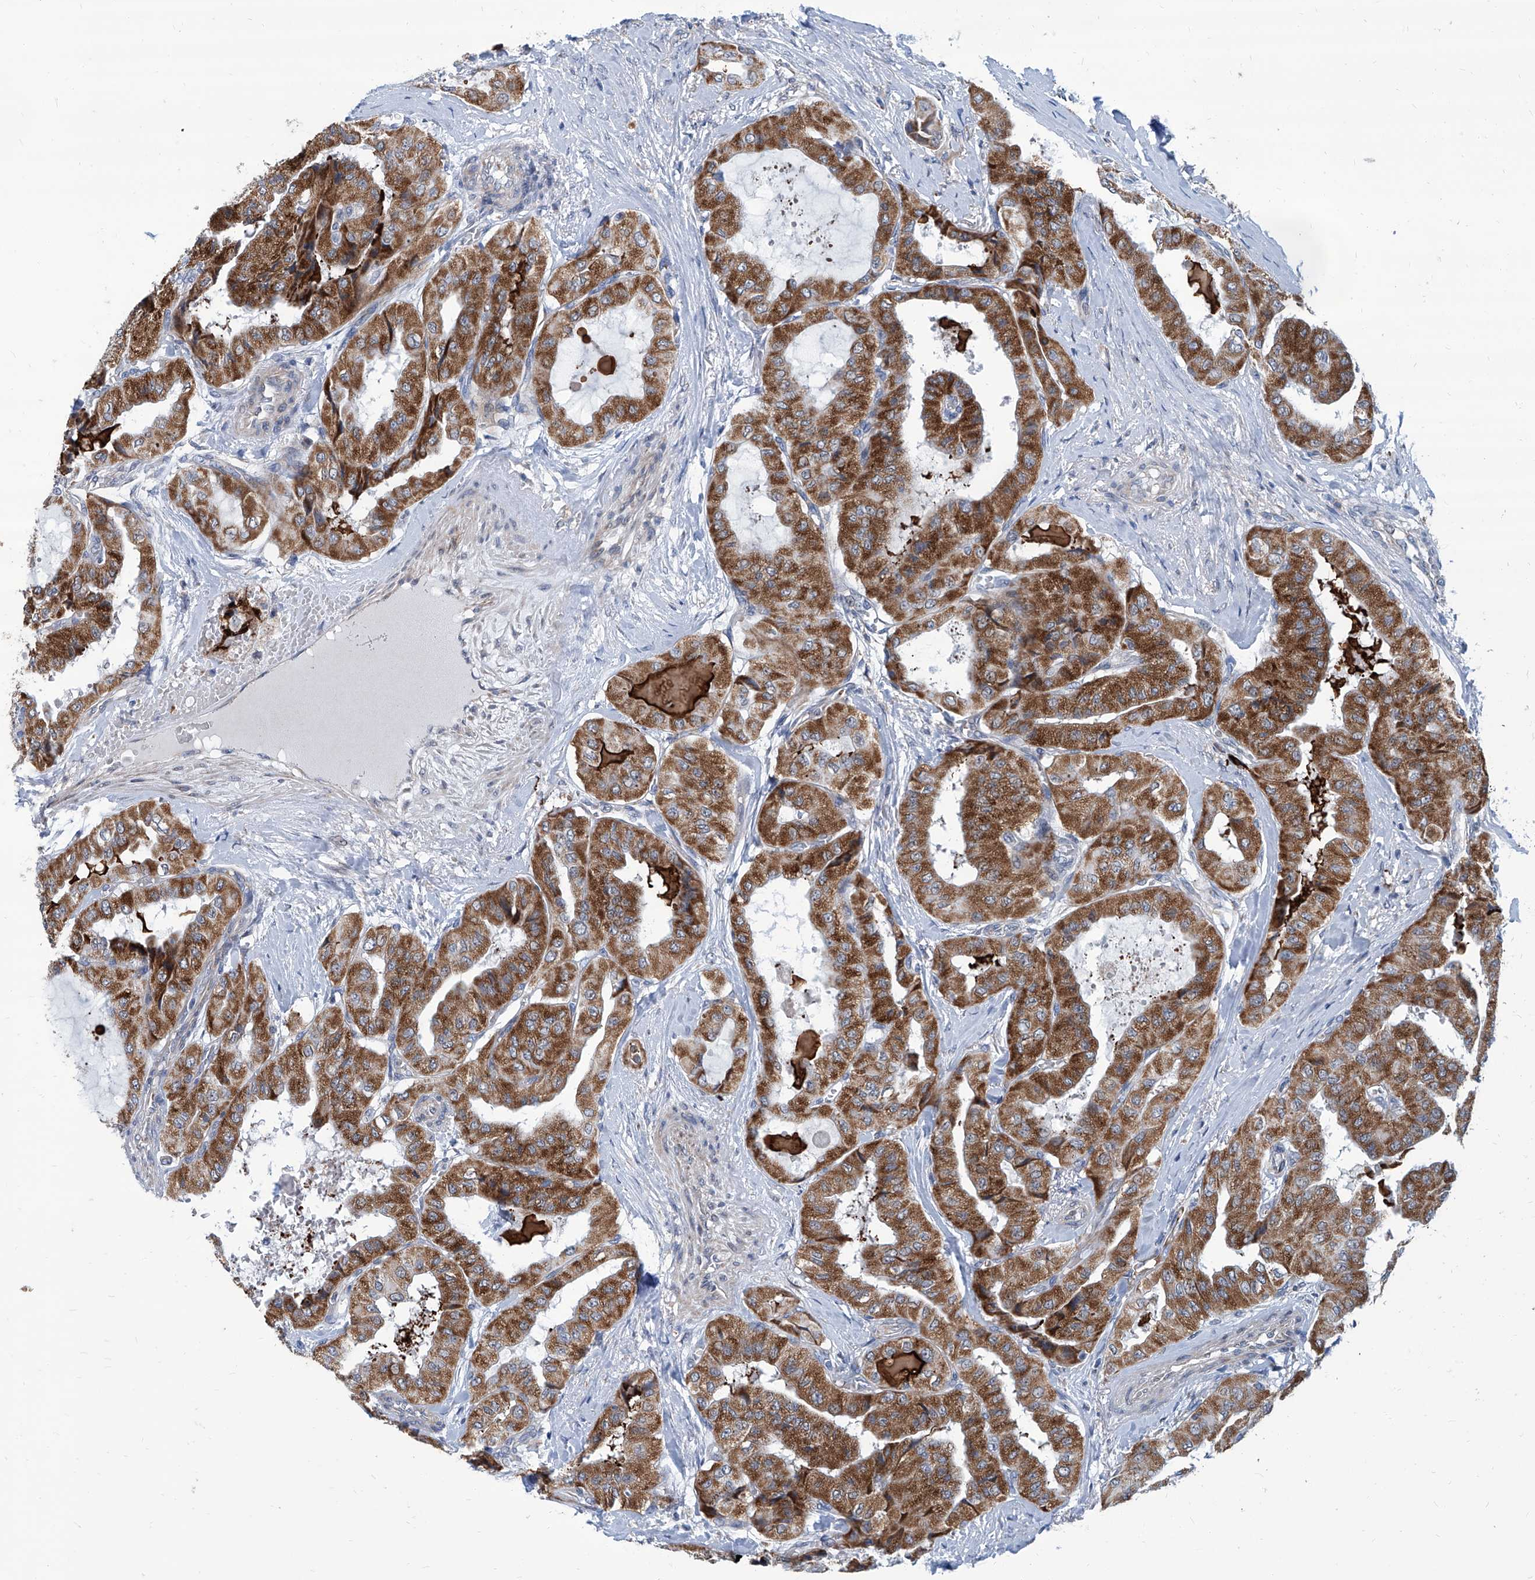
{"staining": {"intensity": "strong", "quantity": ">75%", "location": "cytoplasmic/membranous"}, "tissue": "thyroid cancer", "cell_type": "Tumor cells", "image_type": "cancer", "snomed": [{"axis": "morphology", "description": "Papillary adenocarcinoma, NOS"}, {"axis": "topography", "description": "Thyroid gland"}], "caption": "Strong cytoplasmic/membranous positivity for a protein is seen in about >75% of tumor cells of papillary adenocarcinoma (thyroid) using IHC.", "gene": "USP48", "patient": {"sex": "female", "age": 59}}